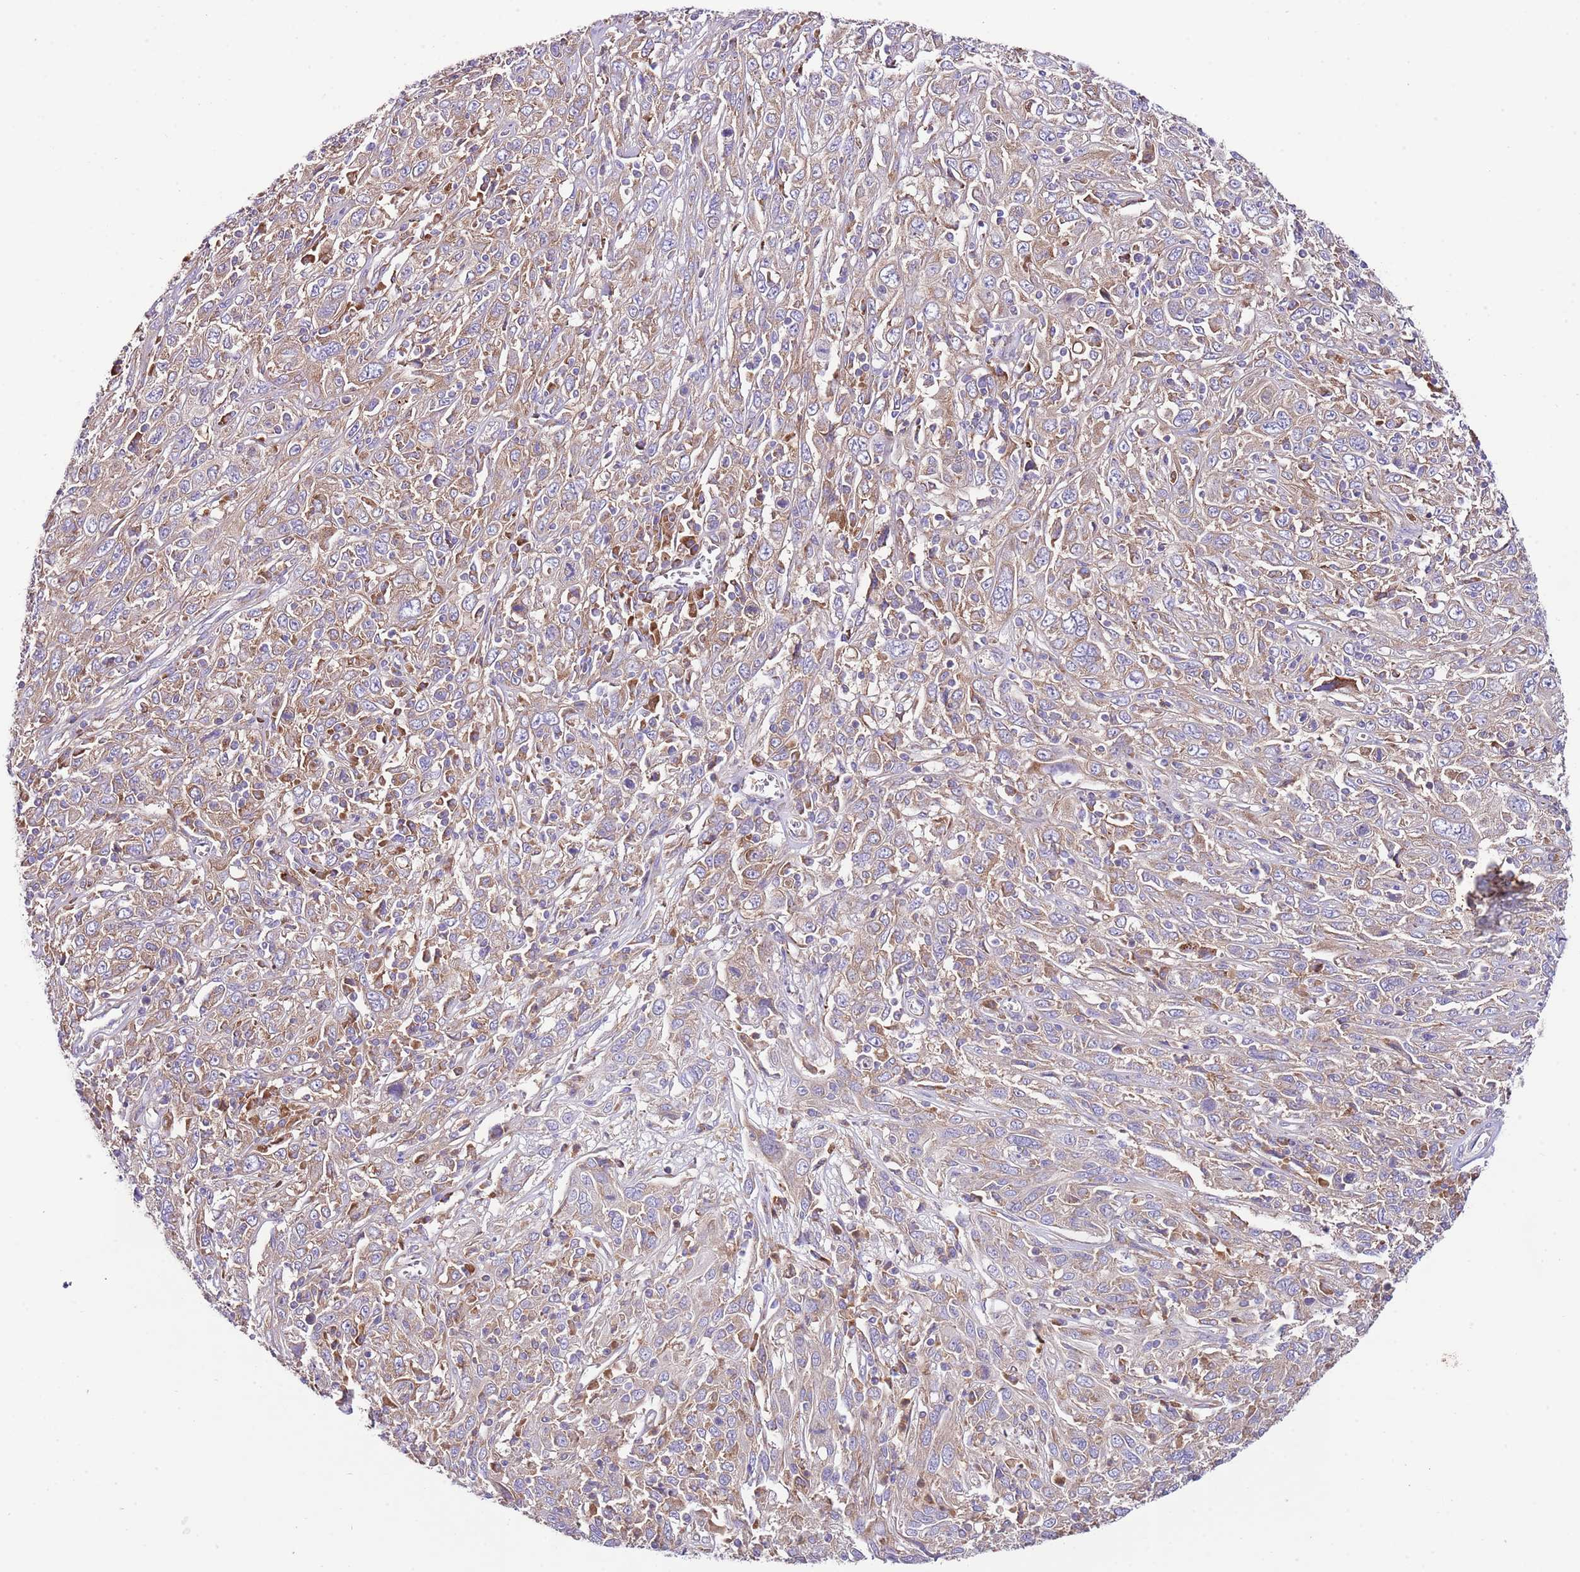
{"staining": {"intensity": "moderate", "quantity": ">75%", "location": "cytoplasmic/membranous"}, "tissue": "cervical cancer", "cell_type": "Tumor cells", "image_type": "cancer", "snomed": [{"axis": "morphology", "description": "Squamous cell carcinoma, NOS"}, {"axis": "topography", "description": "Cervix"}], "caption": "IHC of squamous cell carcinoma (cervical) displays medium levels of moderate cytoplasmic/membranous positivity in about >75% of tumor cells.", "gene": "RPS10", "patient": {"sex": "female", "age": 46}}